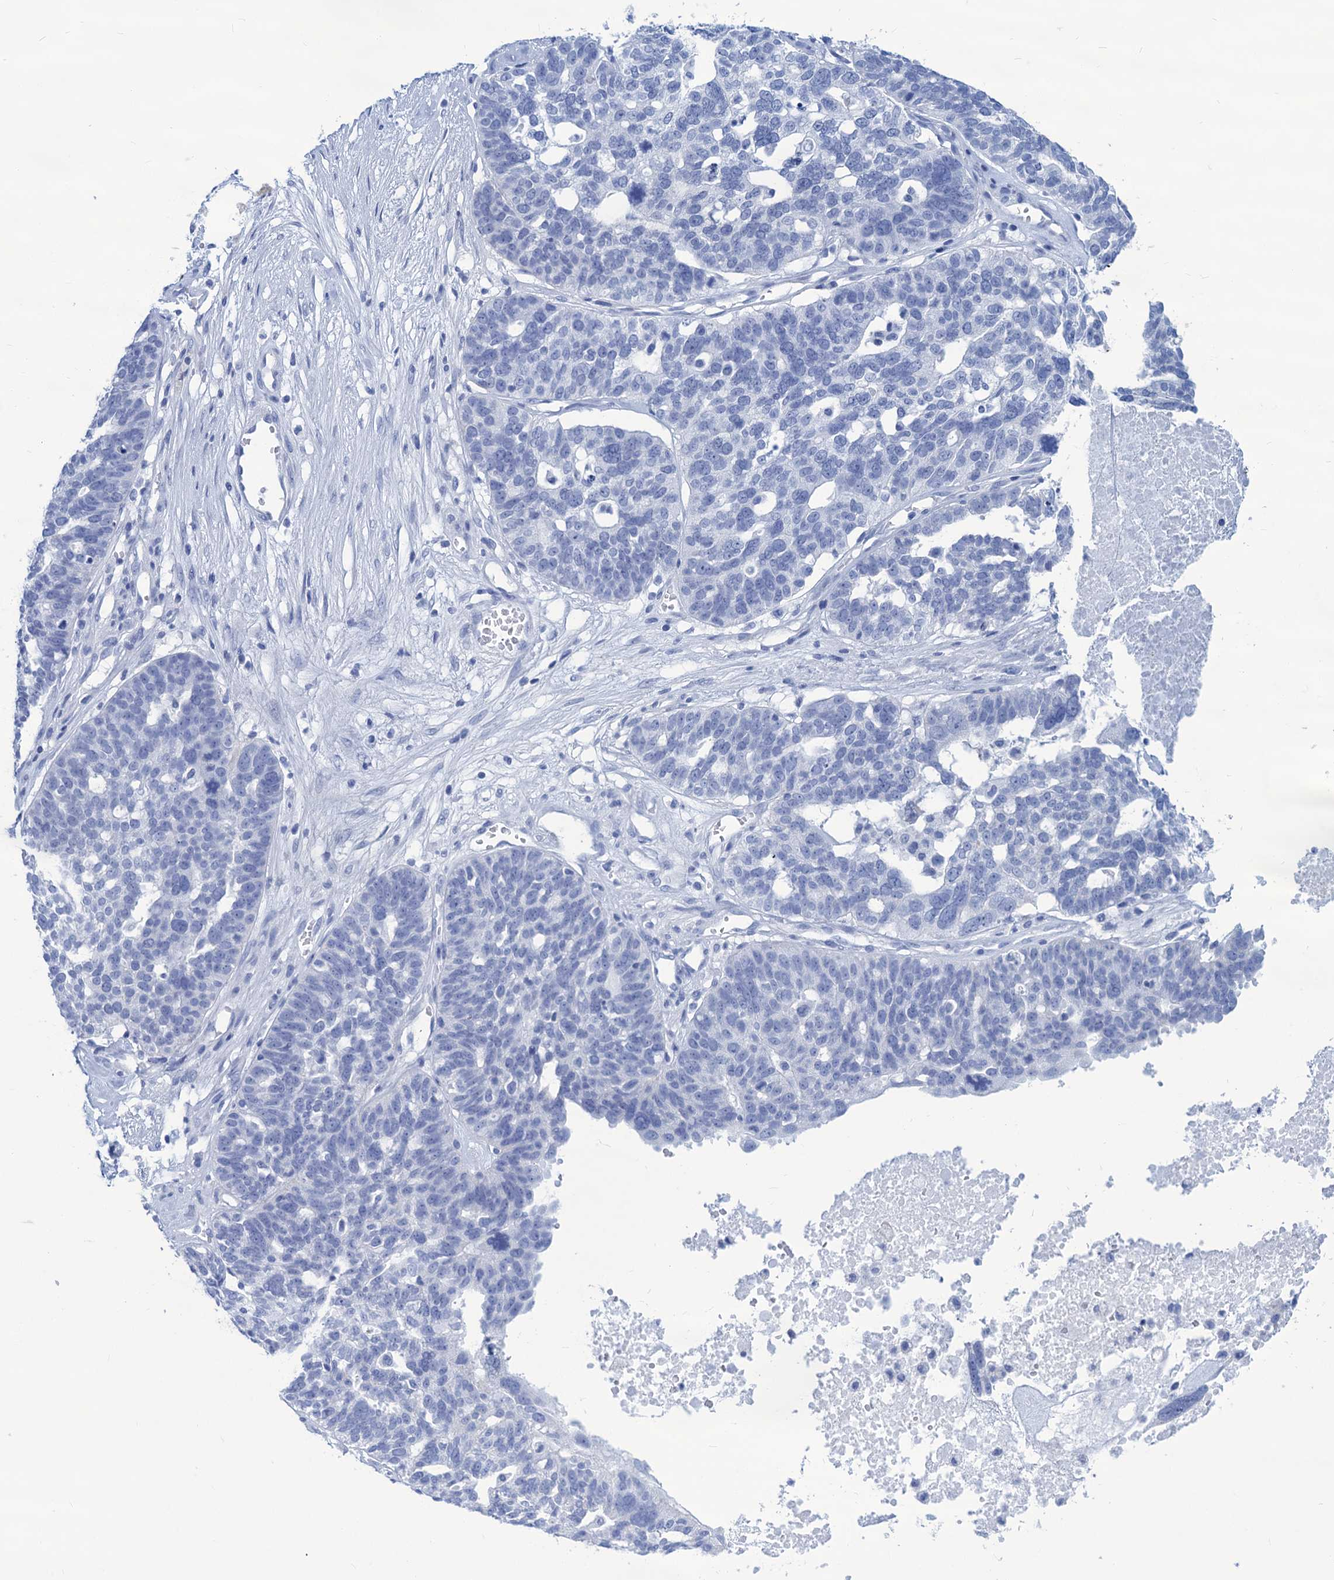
{"staining": {"intensity": "negative", "quantity": "none", "location": "none"}, "tissue": "ovarian cancer", "cell_type": "Tumor cells", "image_type": "cancer", "snomed": [{"axis": "morphology", "description": "Cystadenocarcinoma, serous, NOS"}, {"axis": "topography", "description": "Ovary"}], "caption": "Ovarian cancer was stained to show a protein in brown. There is no significant expression in tumor cells.", "gene": "CABYR", "patient": {"sex": "female", "age": 59}}